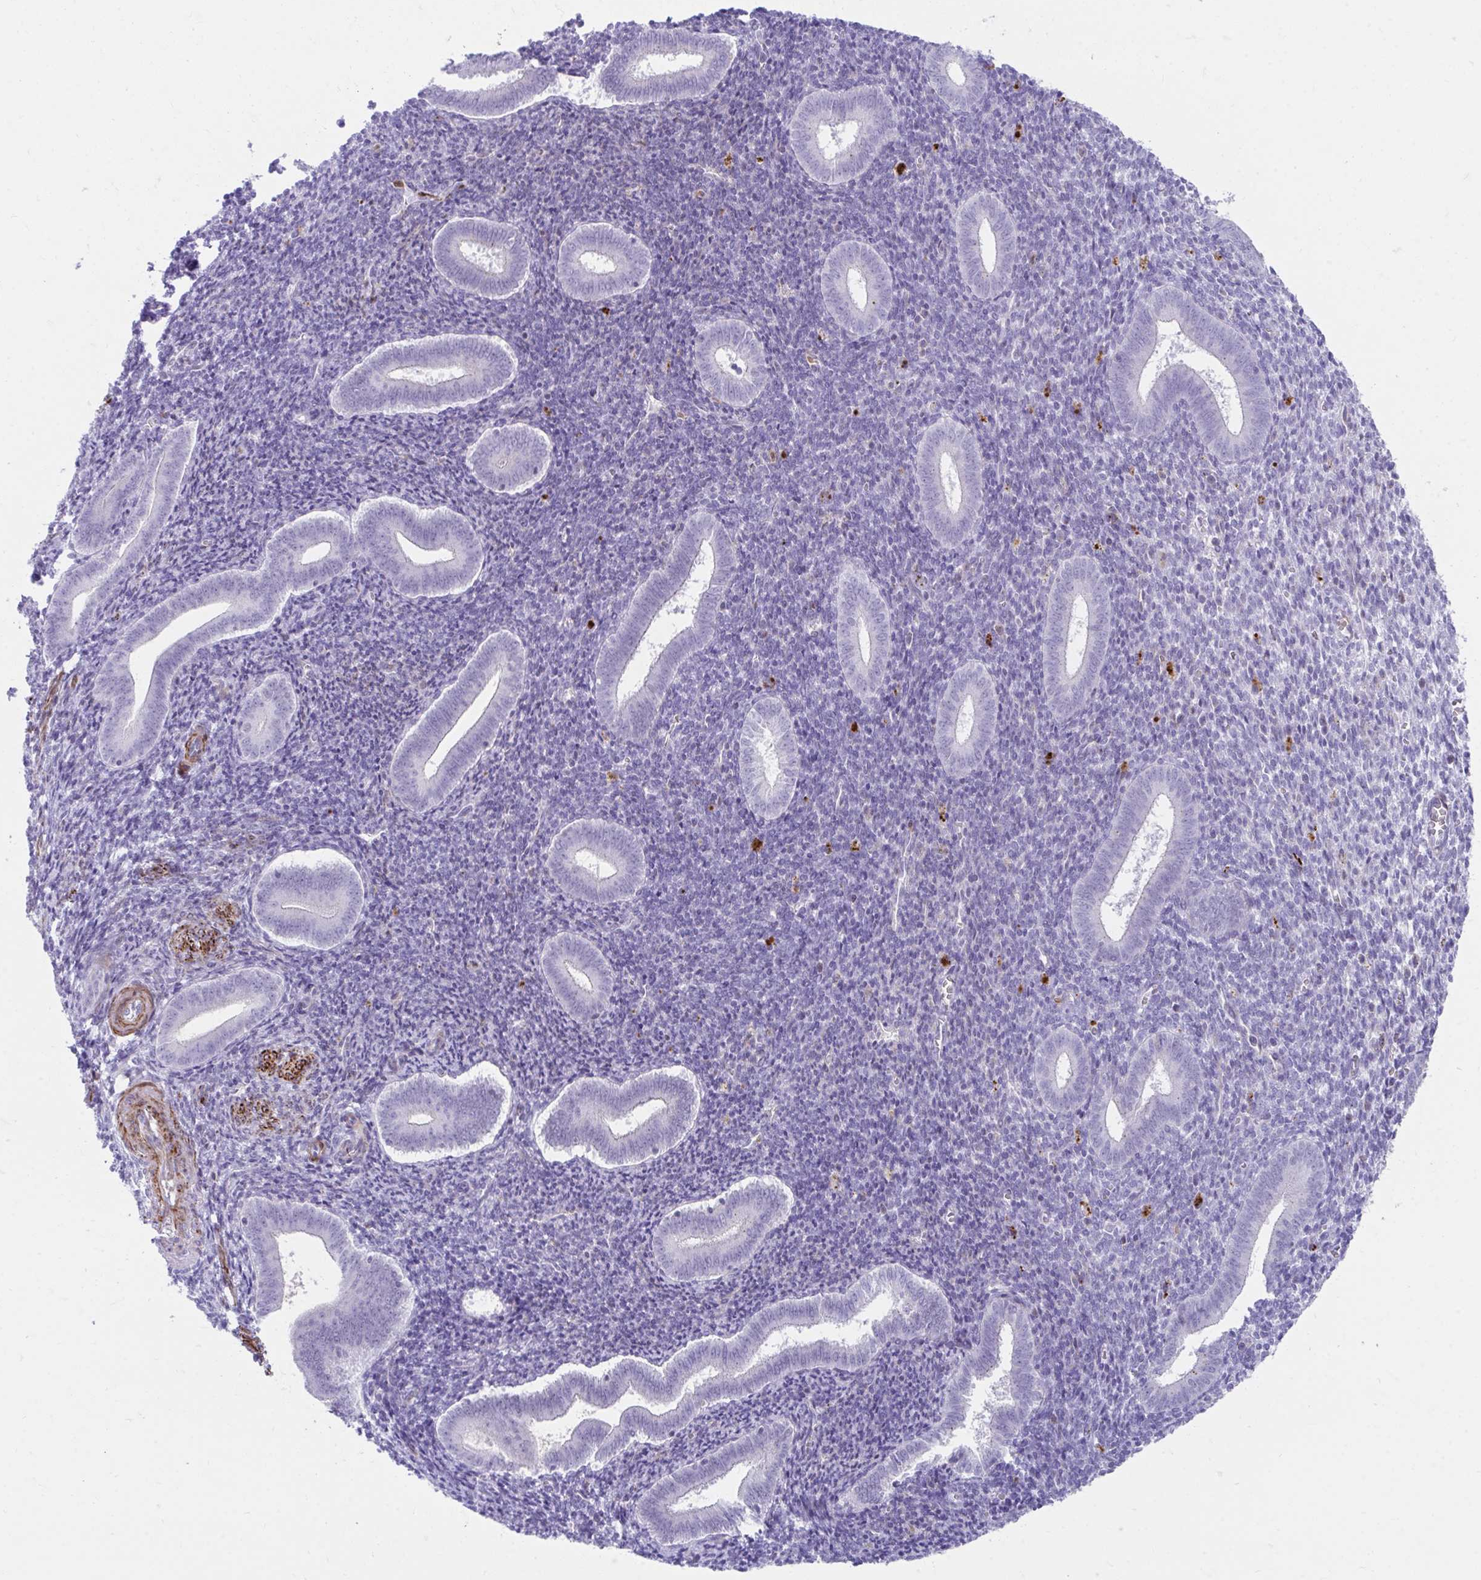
{"staining": {"intensity": "negative", "quantity": "none", "location": "none"}, "tissue": "endometrium", "cell_type": "Cells in endometrial stroma", "image_type": "normal", "snomed": [{"axis": "morphology", "description": "Normal tissue, NOS"}, {"axis": "topography", "description": "Endometrium"}], "caption": "There is no significant positivity in cells in endometrial stroma of endometrium. (Immunohistochemistry (ihc), brightfield microscopy, high magnification).", "gene": "CSTB", "patient": {"sex": "female", "age": 25}}